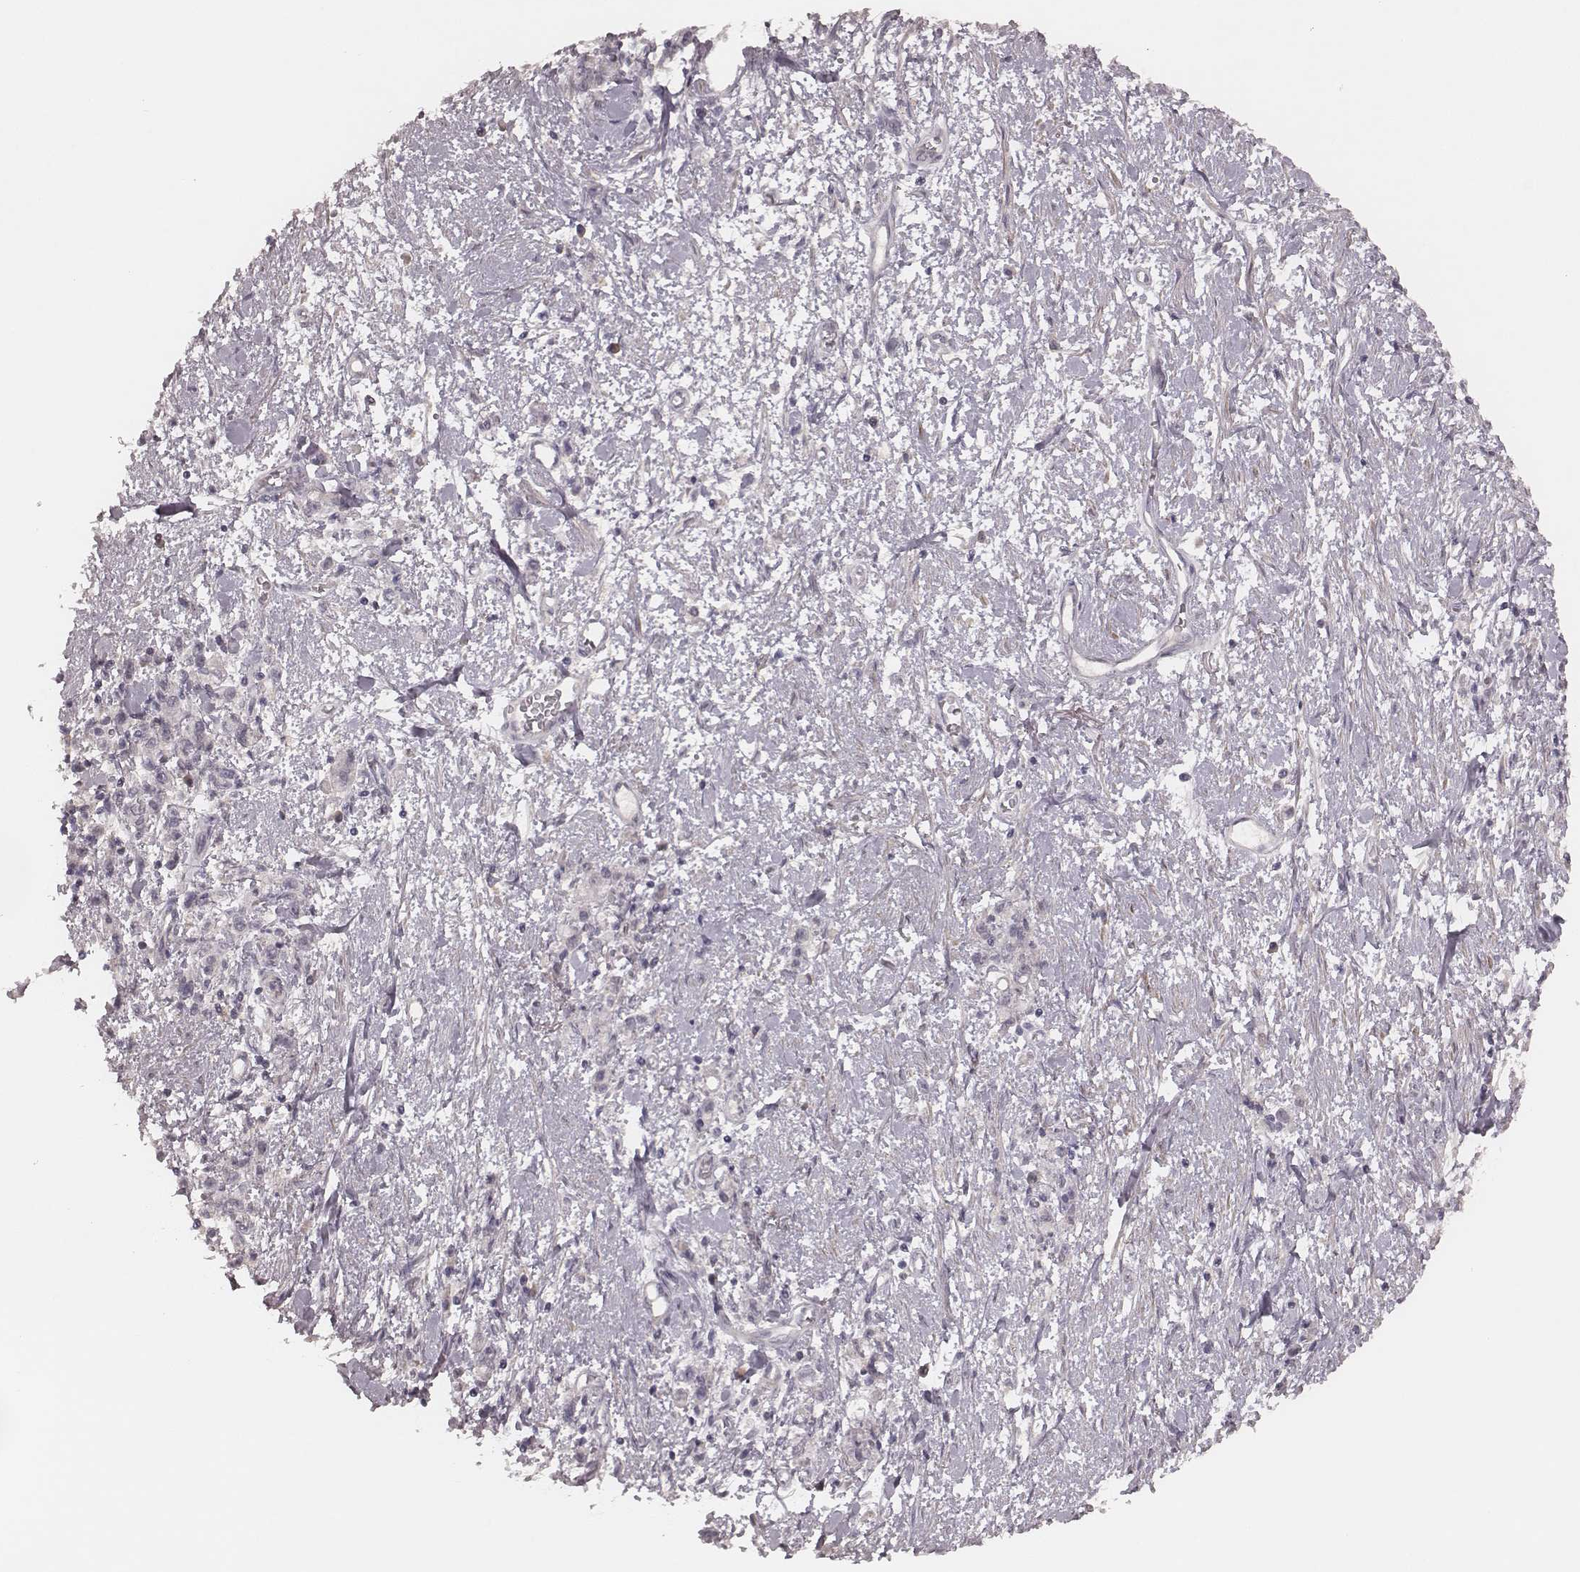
{"staining": {"intensity": "negative", "quantity": "none", "location": "none"}, "tissue": "stomach cancer", "cell_type": "Tumor cells", "image_type": "cancer", "snomed": [{"axis": "morphology", "description": "Adenocarcinoma, NOS"}, {"axis": "topography", "description": "Stomach"}], "caption": "A photomicrograph of stomach cancer (adenocarcinoma) stained for a protein shows no brown staining in tumor cells.", "gene": "FAM13B", "patient": {"sex": "male", "age": 77}}